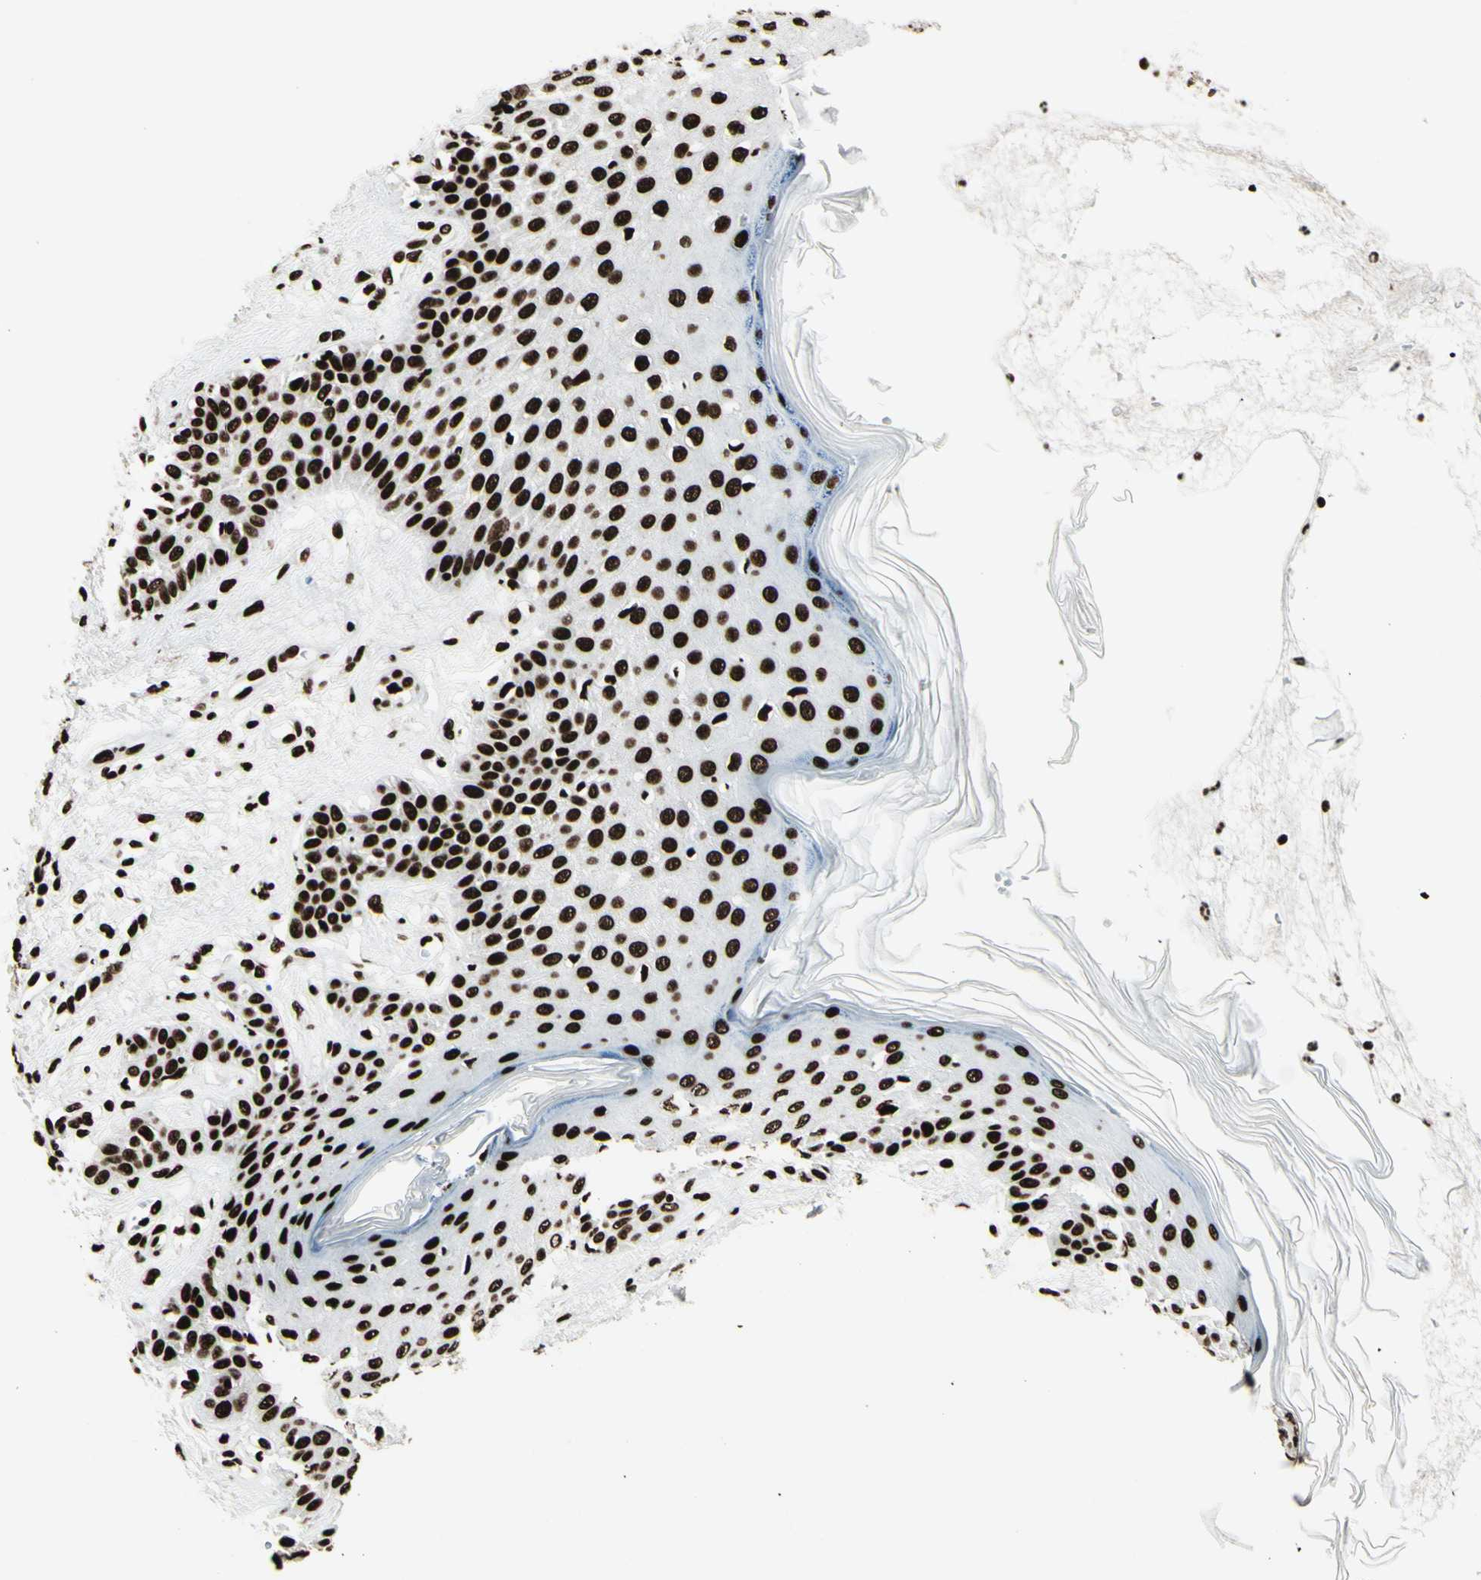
{"staining": {"intensity": "strong", "quantity": ">75%", "location": "nuclear"}, "tissue": "skin cancer", "cell_type": "Tumor cells", "image_type": "cancer", "snomed": [{"axis": "morphology", "description": "Squamous cell carcinoma, NOS"}, {"axis": "topography", "description": "Skin"}], "caption": "Brown immunohistochemical staining in human skin cancer (squamous cell carcinoma) shows strong nuclear positivity in about >75% of tumor cells.", "gene": "U2AF2", "patient": {"sex": "female", "age": 78}}